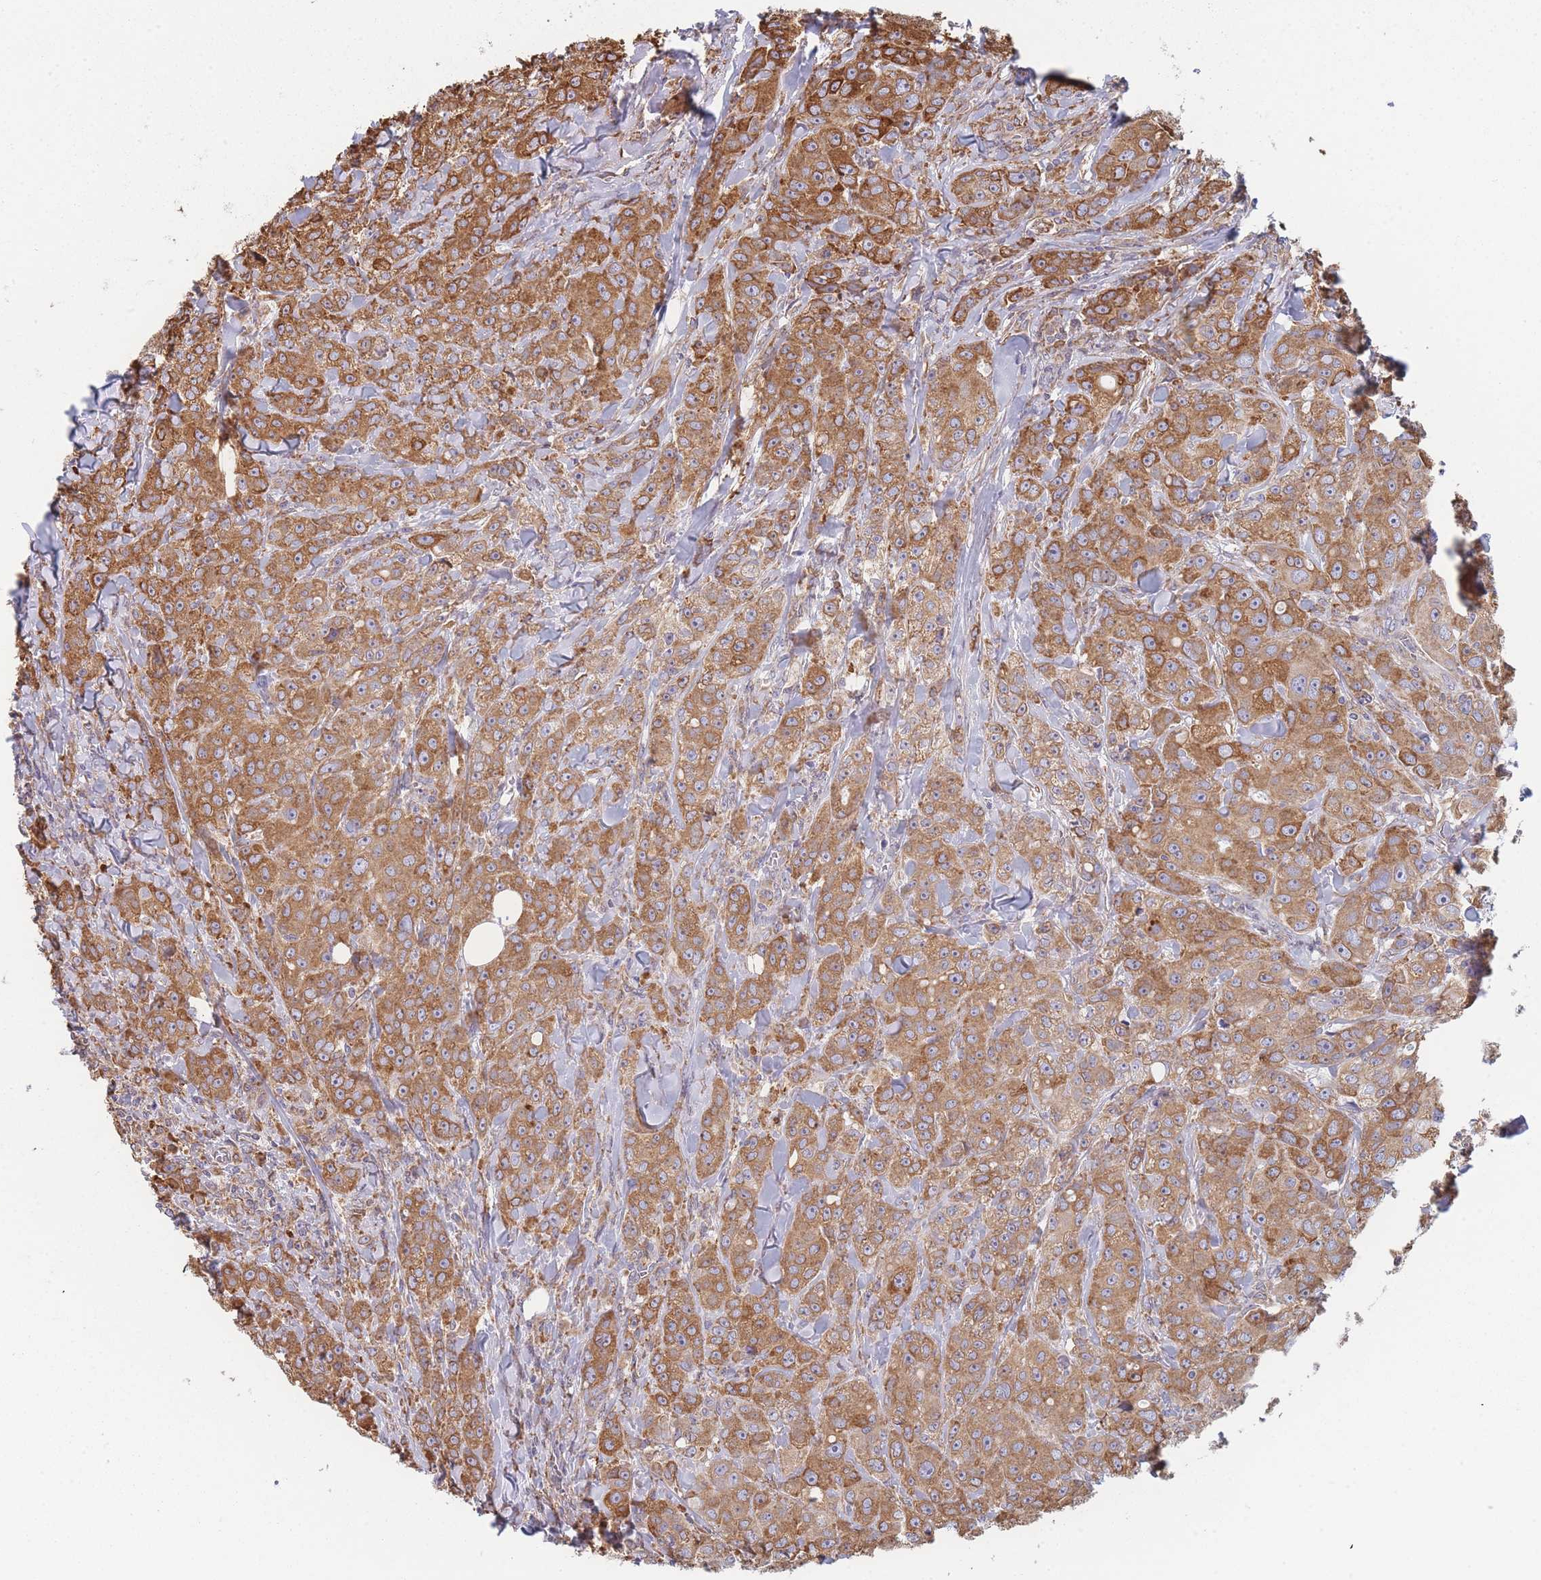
{"staining": {"intensity": "moderate", "quantity": ">75%", "location": "cytoplasmic/membranous"}, "tissue": "breast cancer", "cell_type": "Tumor cells", "image_type": "cancer", "snomed": [{"axis": "morphology", "description": "Duct carcinoma"}, {"axis": "topography", "description": "Breast"}], "caption": "Breast cancer (intraductal carcinoma) stained with immunohistochemistry (IHC) demonstrates moderate cytoplasmic/membranous staining in about >75% of tumor cells.", "gene": "OR7C2", "patient": {"sex": "female", "age": 43}}